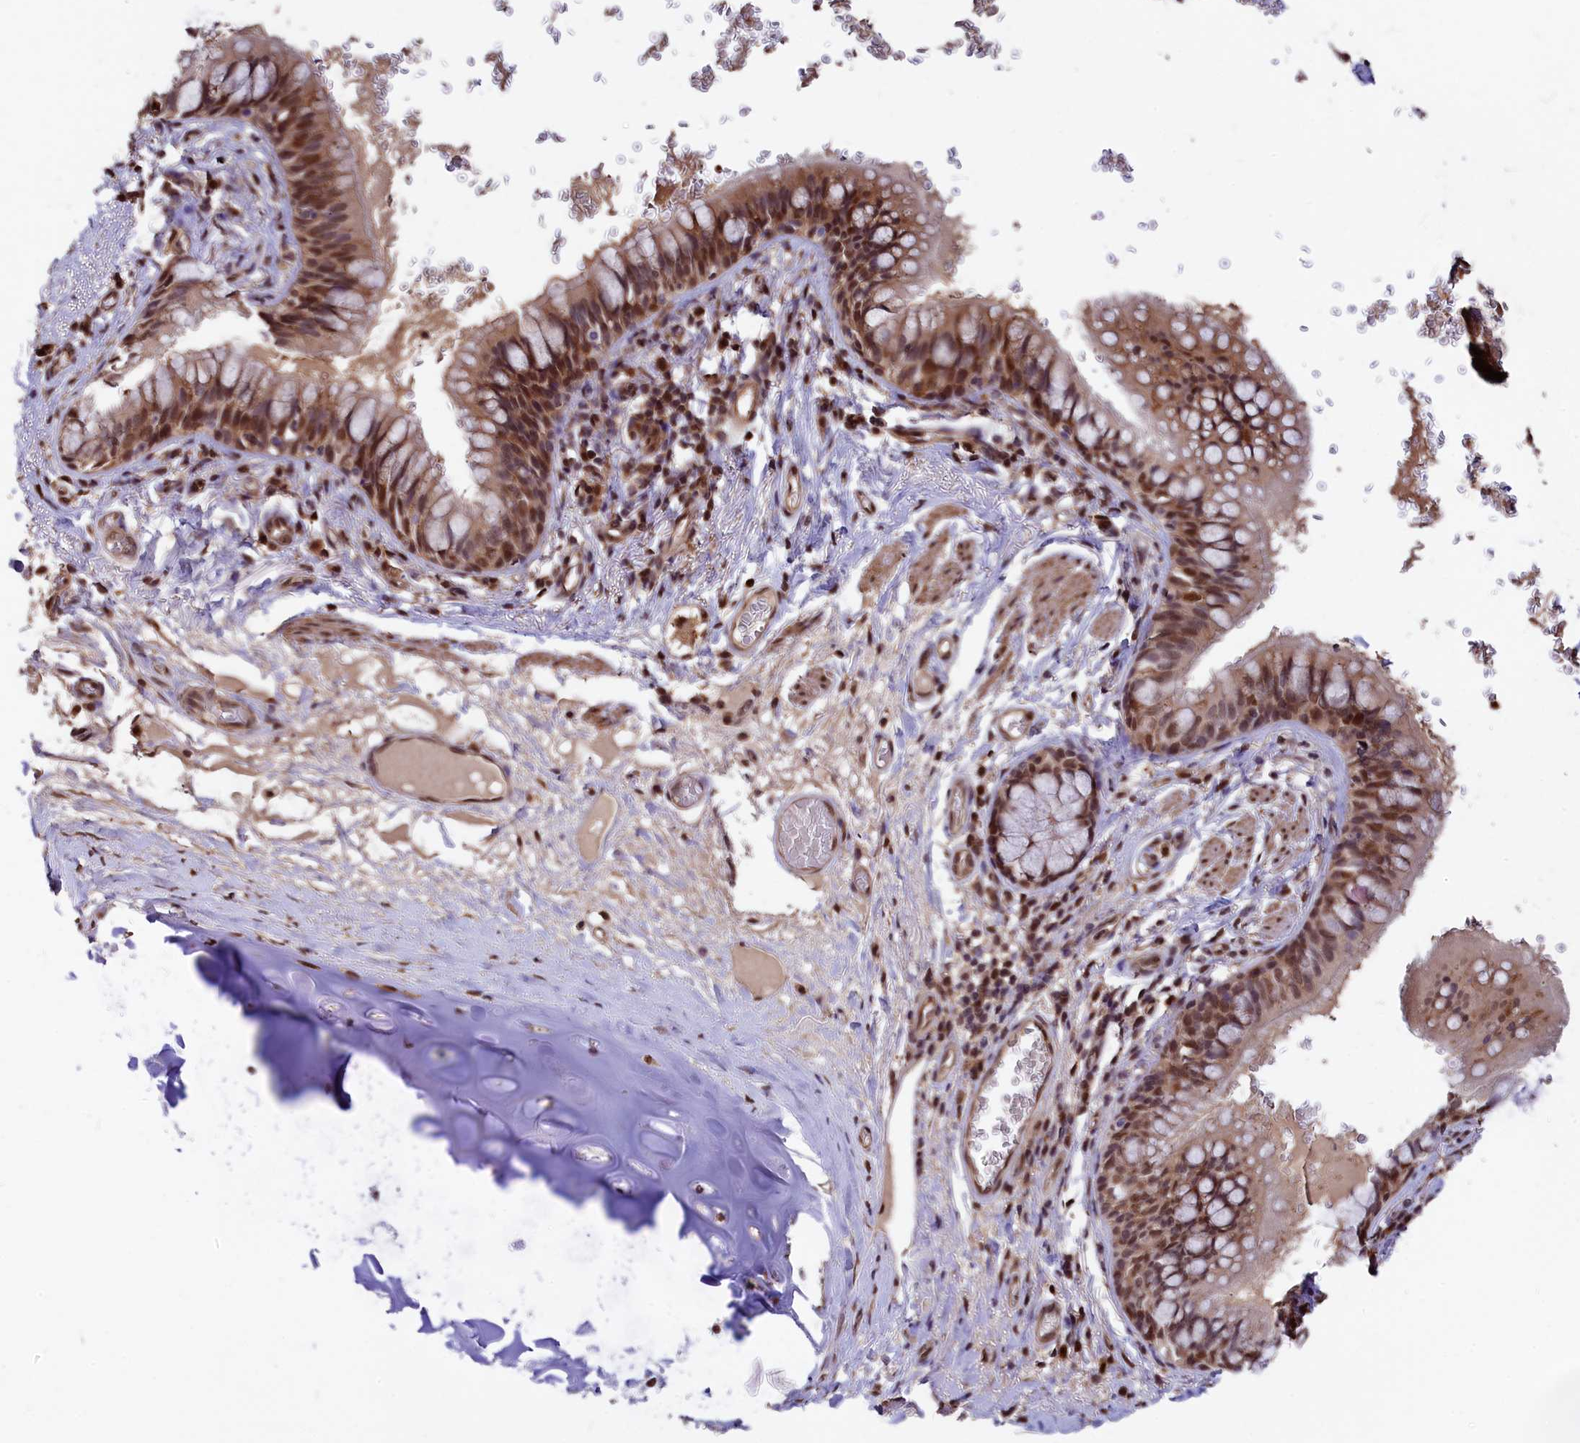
{"staining": {"intensity": "moderate", "quantity": ">75%", "location": "cytoplasmic/membranous,nuclear"}, "tissue": "bronchus", "cell_type": "Respiratory epithelial cells", "image_type": "normal", "snomed": [{"axis": "morphology", "description": "Normal tissue, NOS"}, {"axis": "topography", "description": "Cartilage tissue"}, {"axis": "topography", "description": "Bronchus"}], "caption": "A micrograph of bronchus stained for a protein shows moderate cytoplasmic/membranous,nuclear brown staining in respiratory epithelial cells. Using DAB (3,3'-diaminobenzidine) (brown) and hematoxylin (blue) stains, captured at high magnification using brightfield microscopy.", "gene": "ADRM1", "patient": {"sex": "female", "age": 36}}